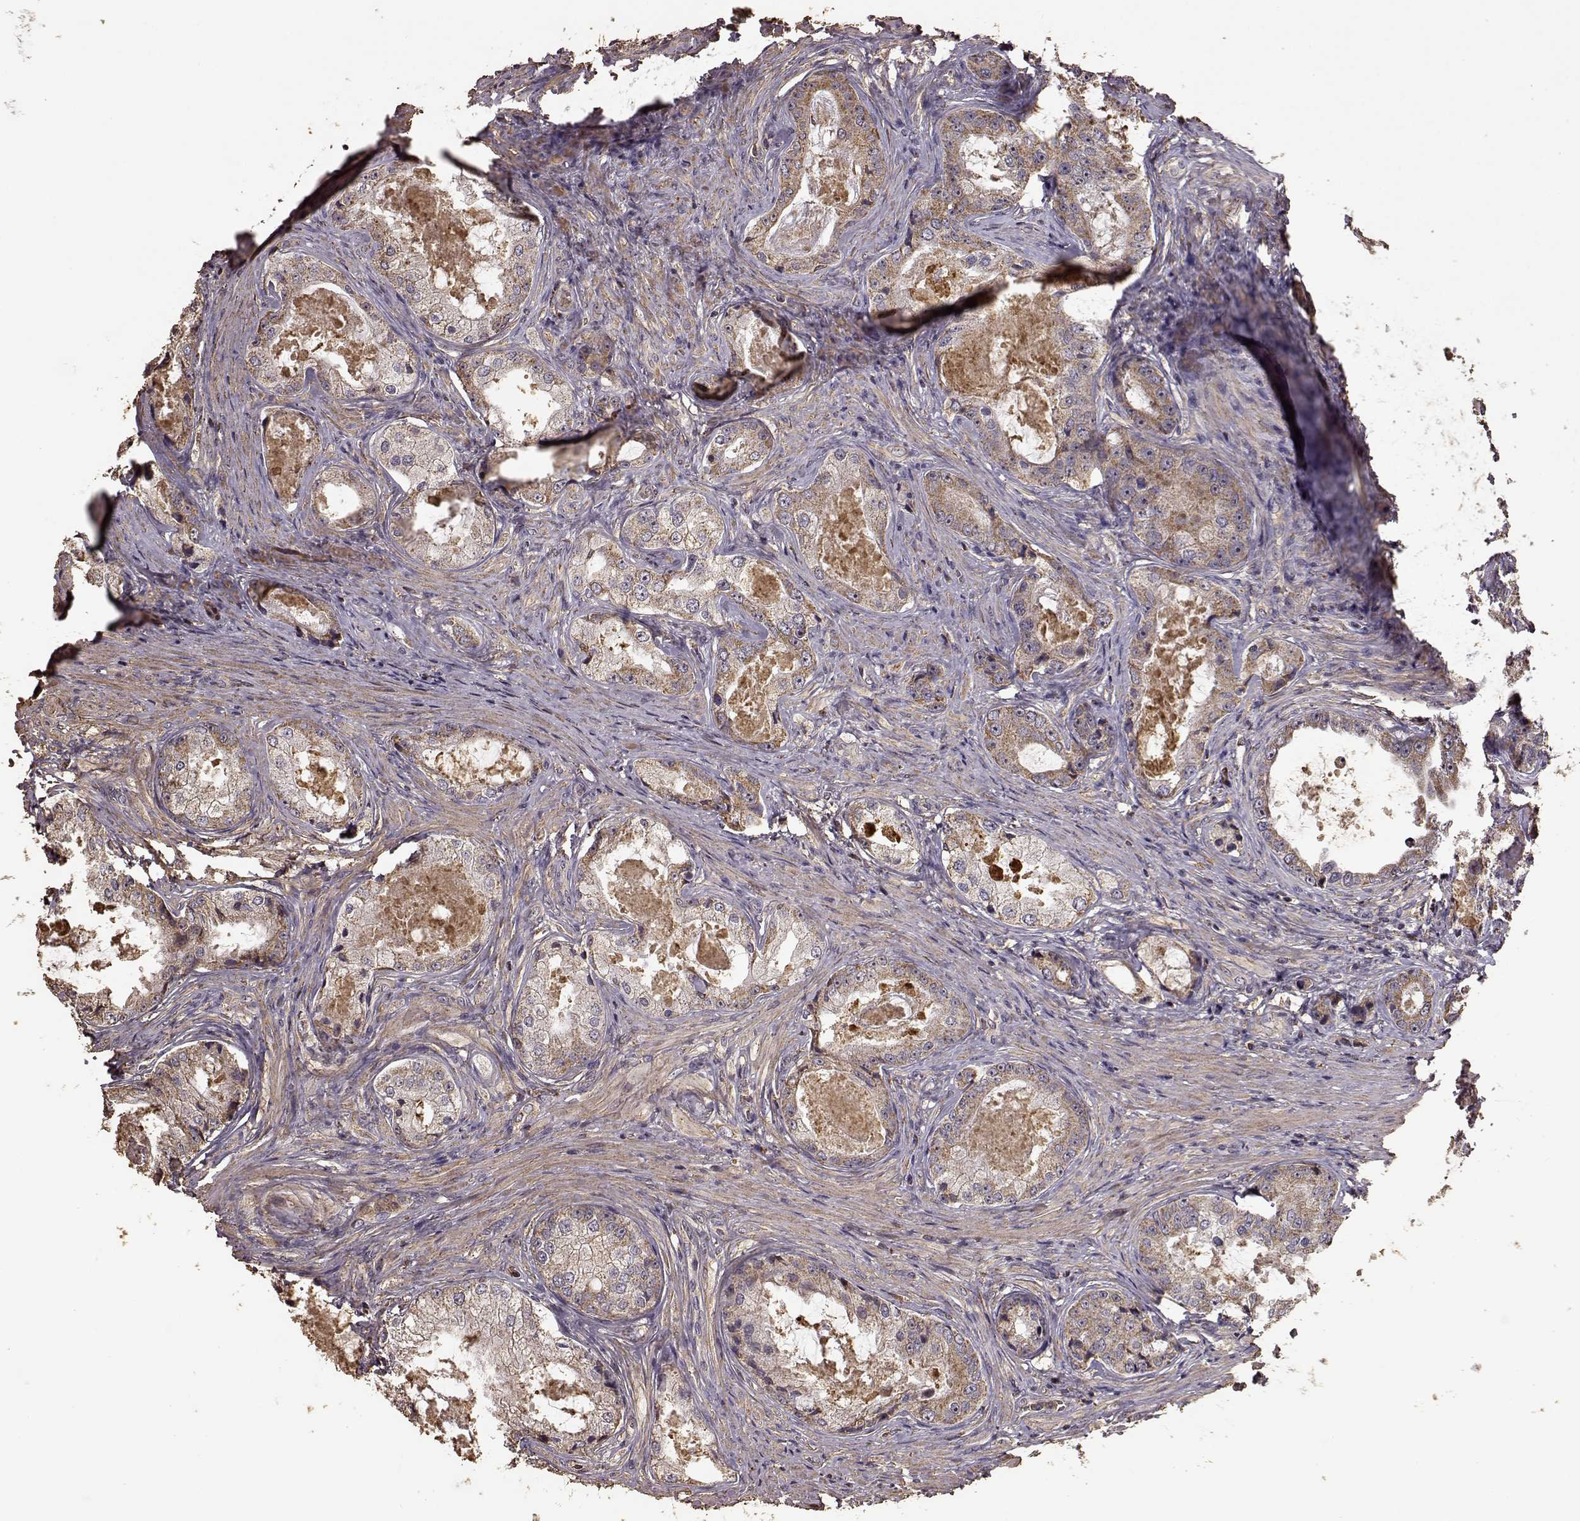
{"staining": {"intensity": "moderate", "quantity": ">75%", "location": "cytoplasmic/membranous"}, "tissue": "prostate cancer", "cell_type": "Tumor cells", "image_type": "cancer", "snomed": [{"axis": "morphology", "description": "Adenocarcinoma, Low grade"}, {"axis": "topography", "description": "Prostate"}], "caption": "This is an image of immunohistochemistry staining of prostate adenocarcinoma (low-grade), which shows moderate expression in the cytoplasmic/membranous of tumor cells.", "gene": "PTGES2", "patient": {"sex": "male", "age": 68}}